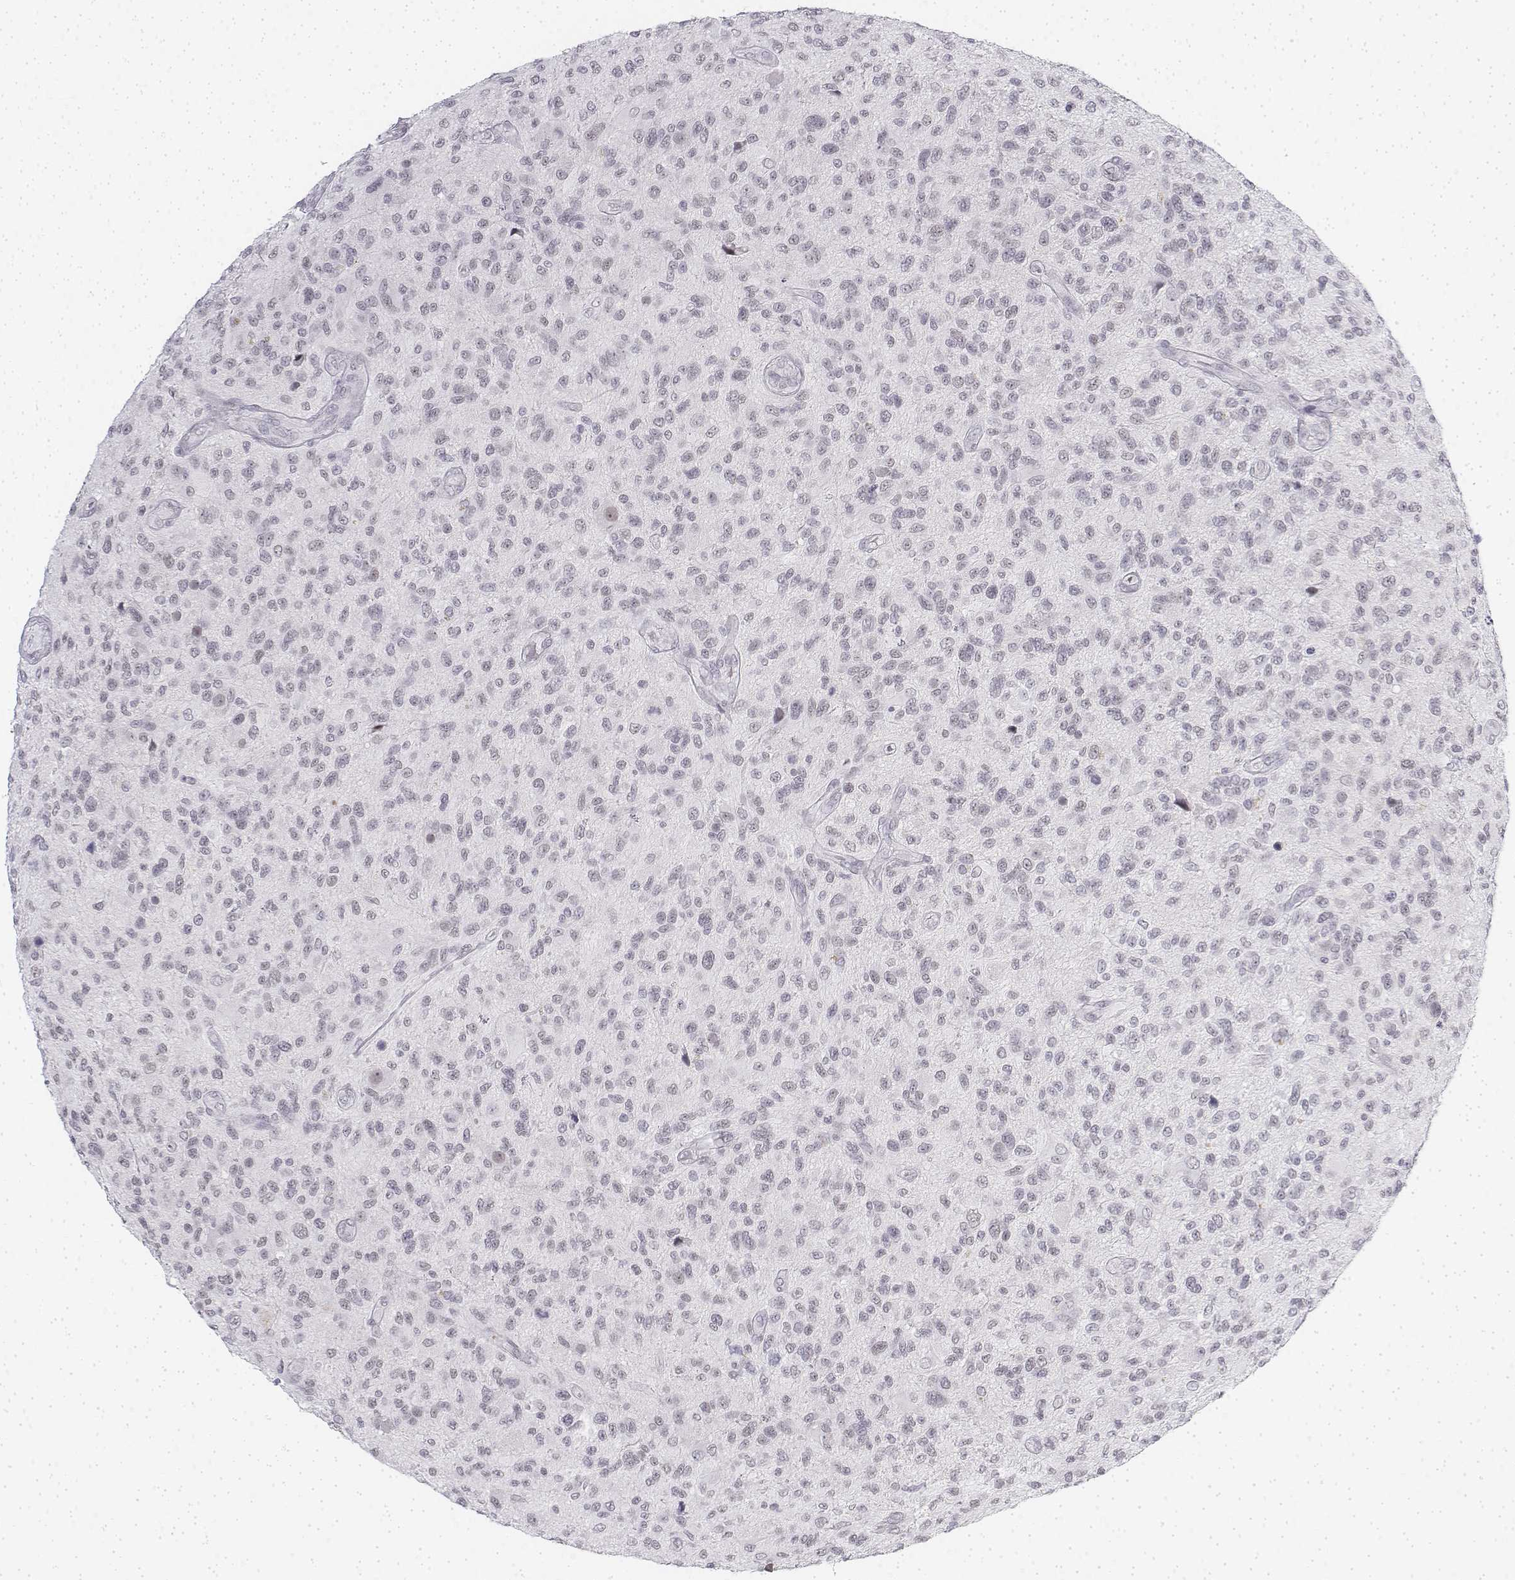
{"staining": {"intensity": "negative", "quantity": "none", "location": "none"}, "tissue": "glioma", "cell_type": "Tumor cells", "image_type": "cancer", "snomed": [{"axis": "morphology", "description": "Glioma, malignant, High grade"}, {"axis": "topography", "description": "Brain"}], "caption": "Glioma stained for a protein using IHC shows no positivity tumor cells.", "gene": "KRT84", "patient": {"sex": "male", "age": 47}}